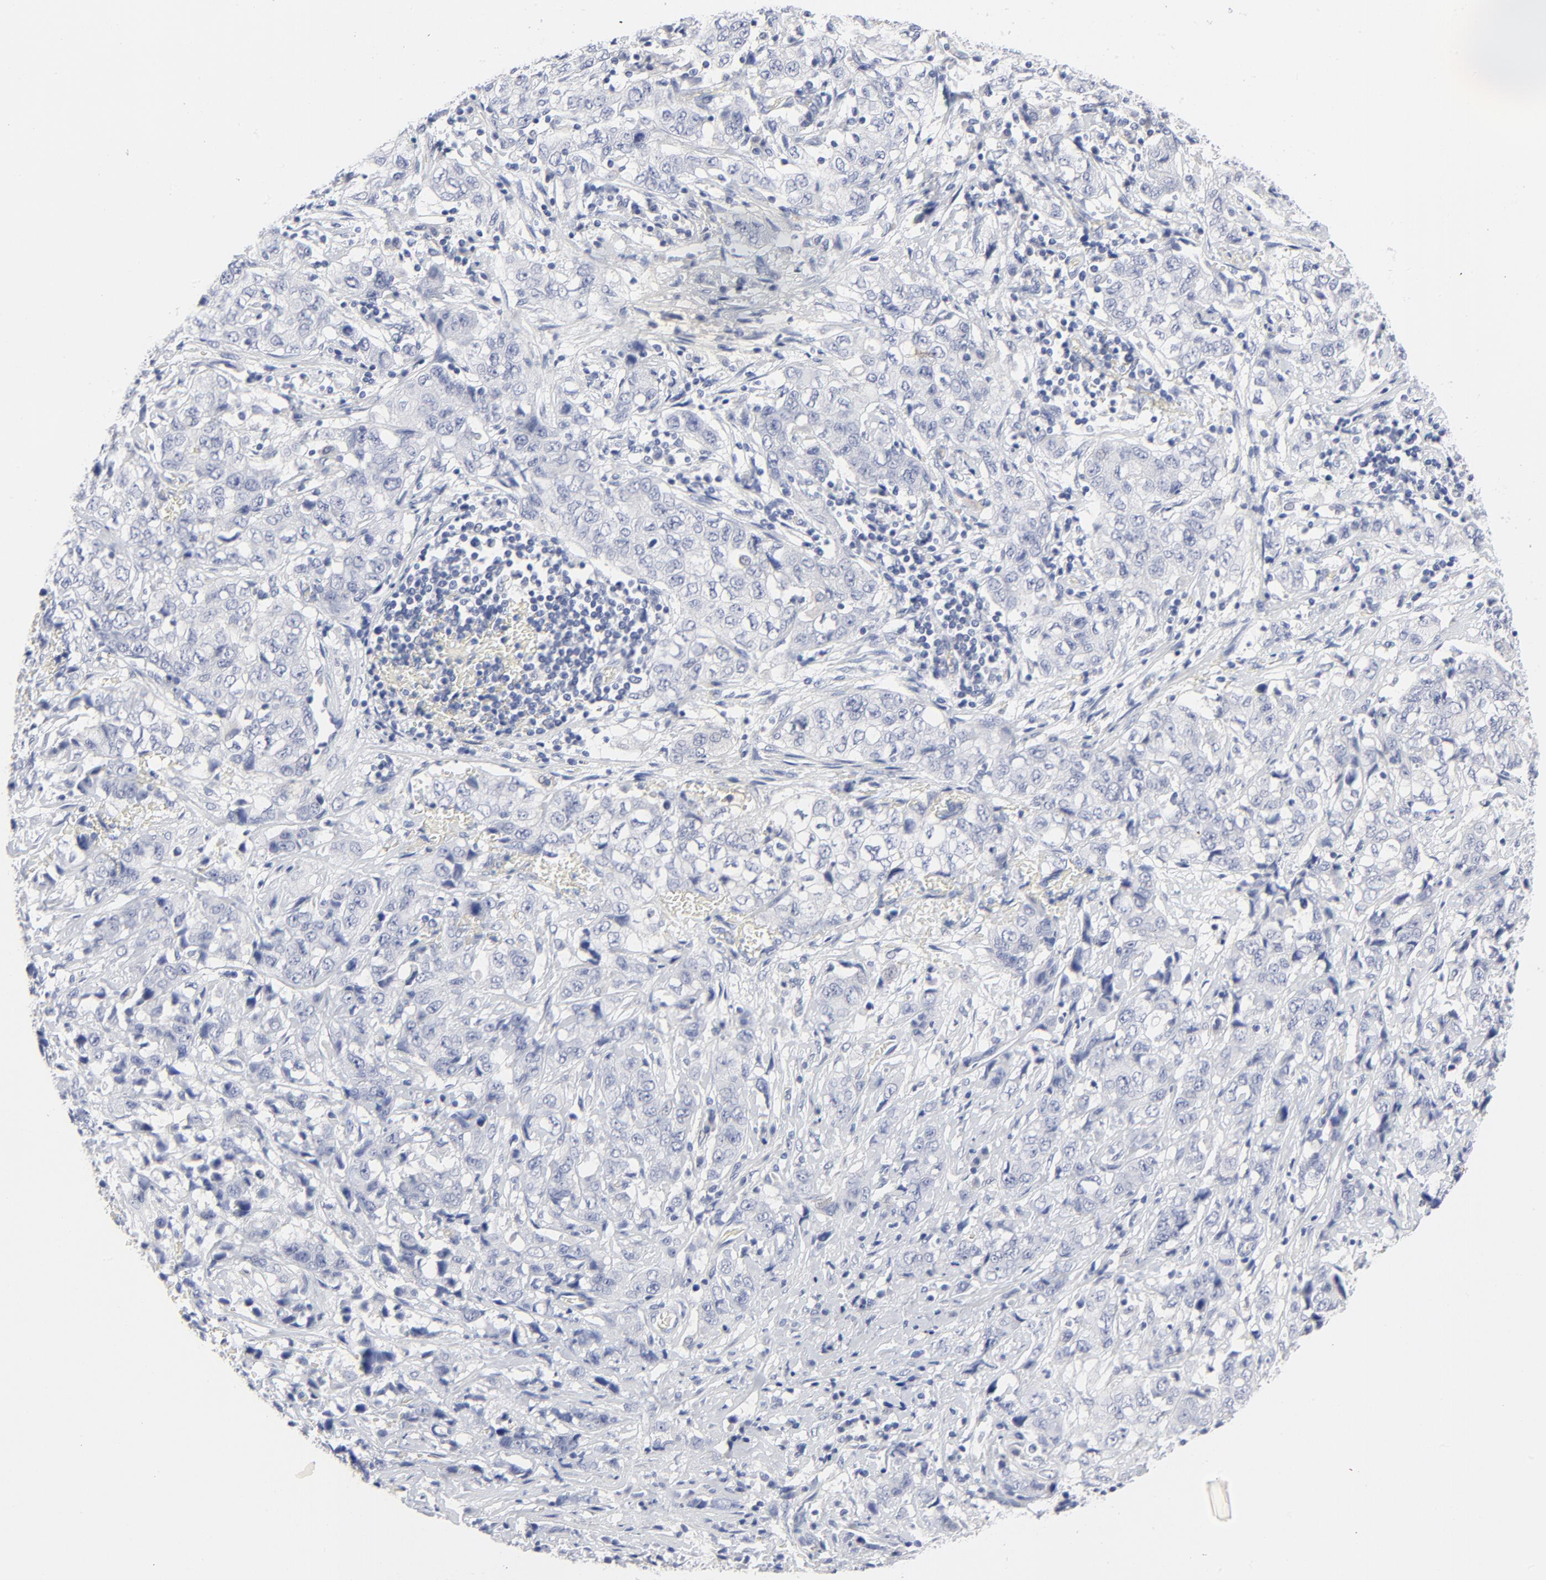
{"staining": {"intensity": "negative", "quantity": "none", "location": "none"}, "tissue": "stomach cancer", "cell_type": "Tumor cells", "image_type": "cancer", "snomed": [{"axis": "morphology", "description": "Adenocarcinoma, NOS"}, {"axis": "topography", "description": "Stomach"}], "caption": "A micrograph of human adenocarcinoma (stomach) is negative for staining in tumor cells. (Stains: DAB (3,3'-diaminobenzidine) IHC with hematoxylin counter stain, Microscopy: brightfield microscopy at high magnification).", "gene": "CLEC4G", "patient": {"sex": "male", "age": 48}}